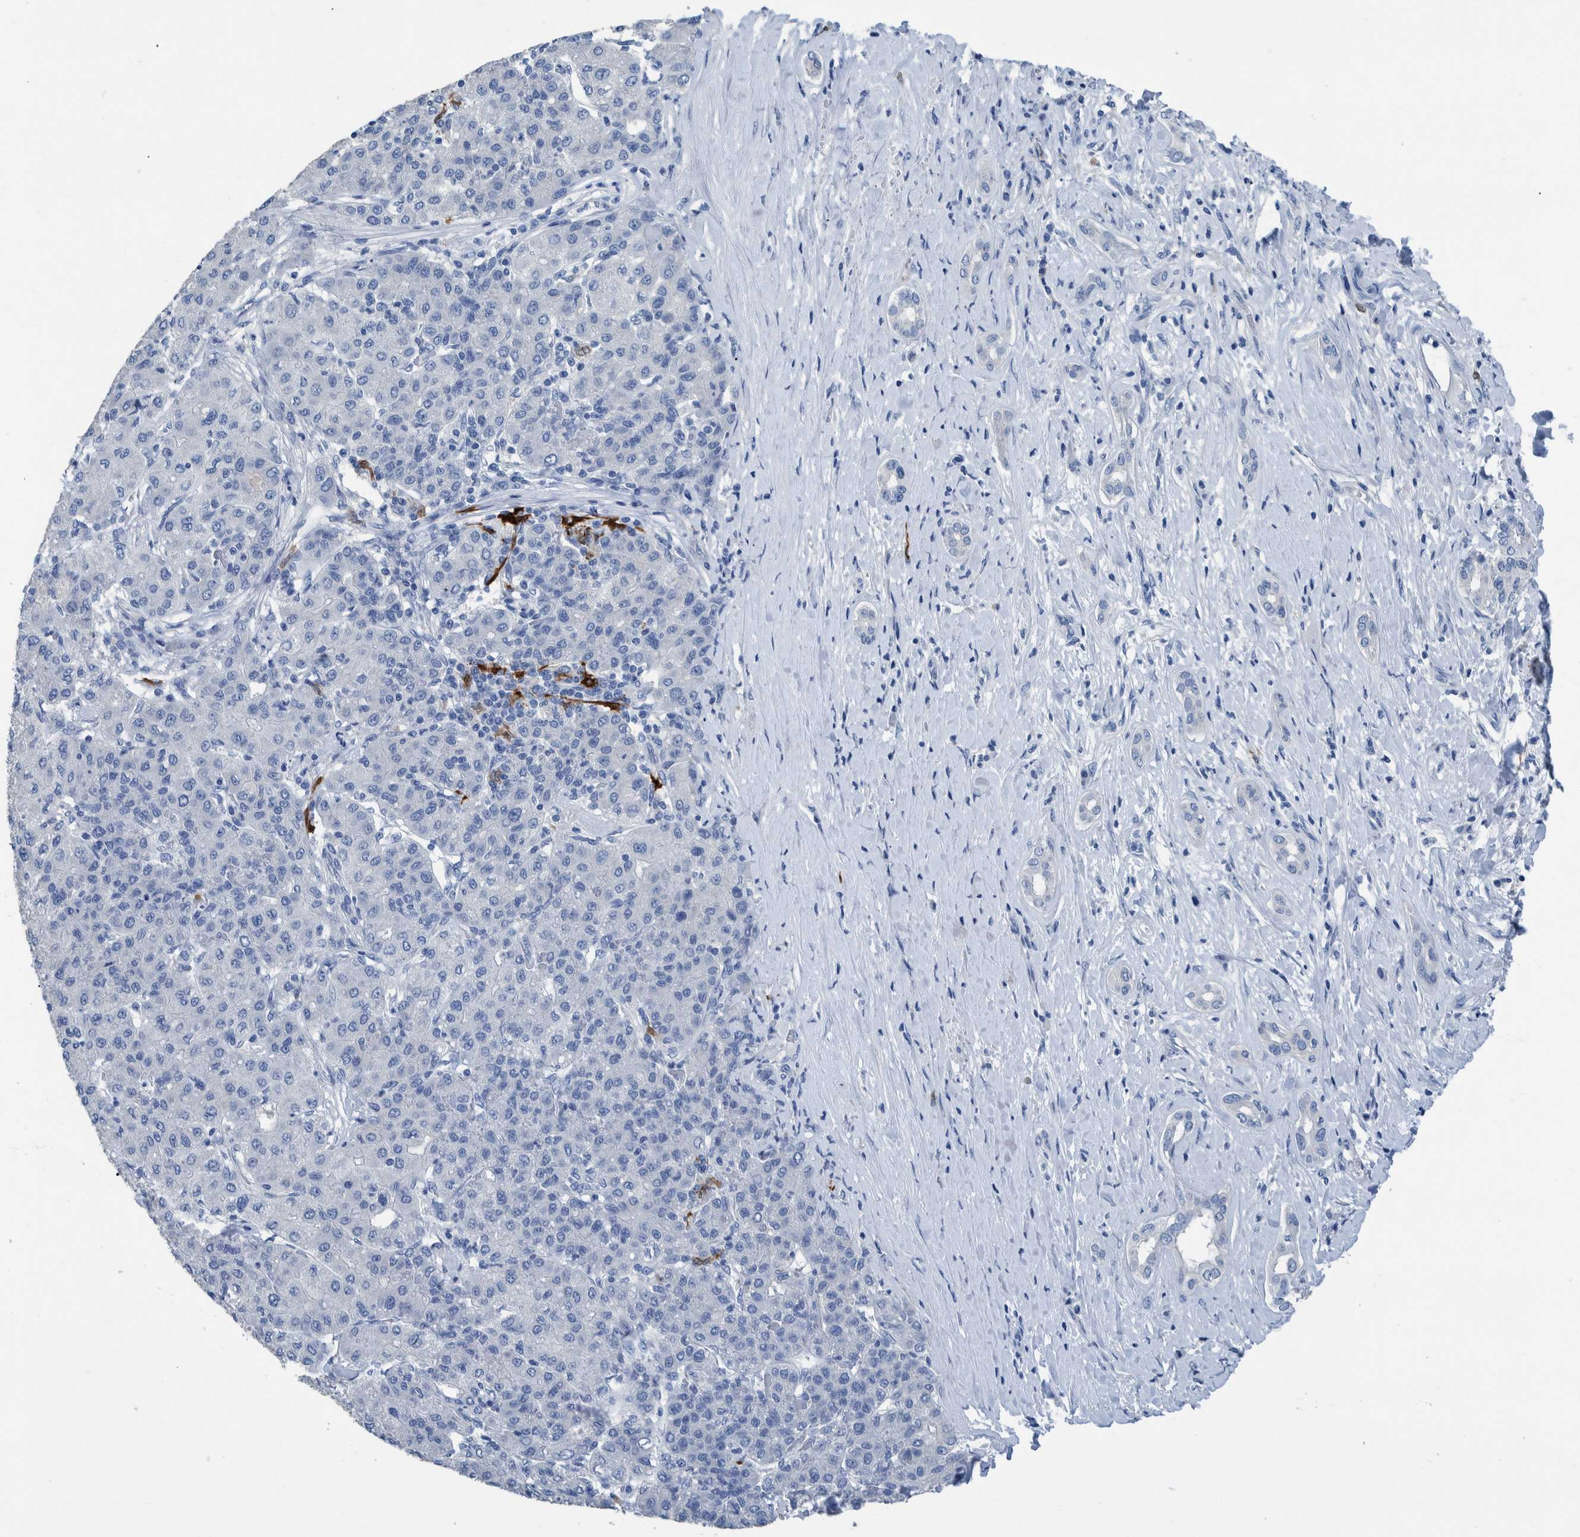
{"staining": {"intensity": "negative", "quantity": "none", "location": "none"}, "tissue": "liver cancer", "cell_type": "Tumor cells", "image_type": "cancer", "snomed": [{"axis": "morphology", "description": "Carcinoma, Hepatocellular, NOS"}, {"axis": "topography", "description": "Liver"}], "caption": "This is an immunohistochemistry (IHC) micrograph of human liver cancer (hepatocellular carcinoma). There is no expression in tumor cells.", "gene": "IDO1", "patient": {"sex": "male", "age": 65}}